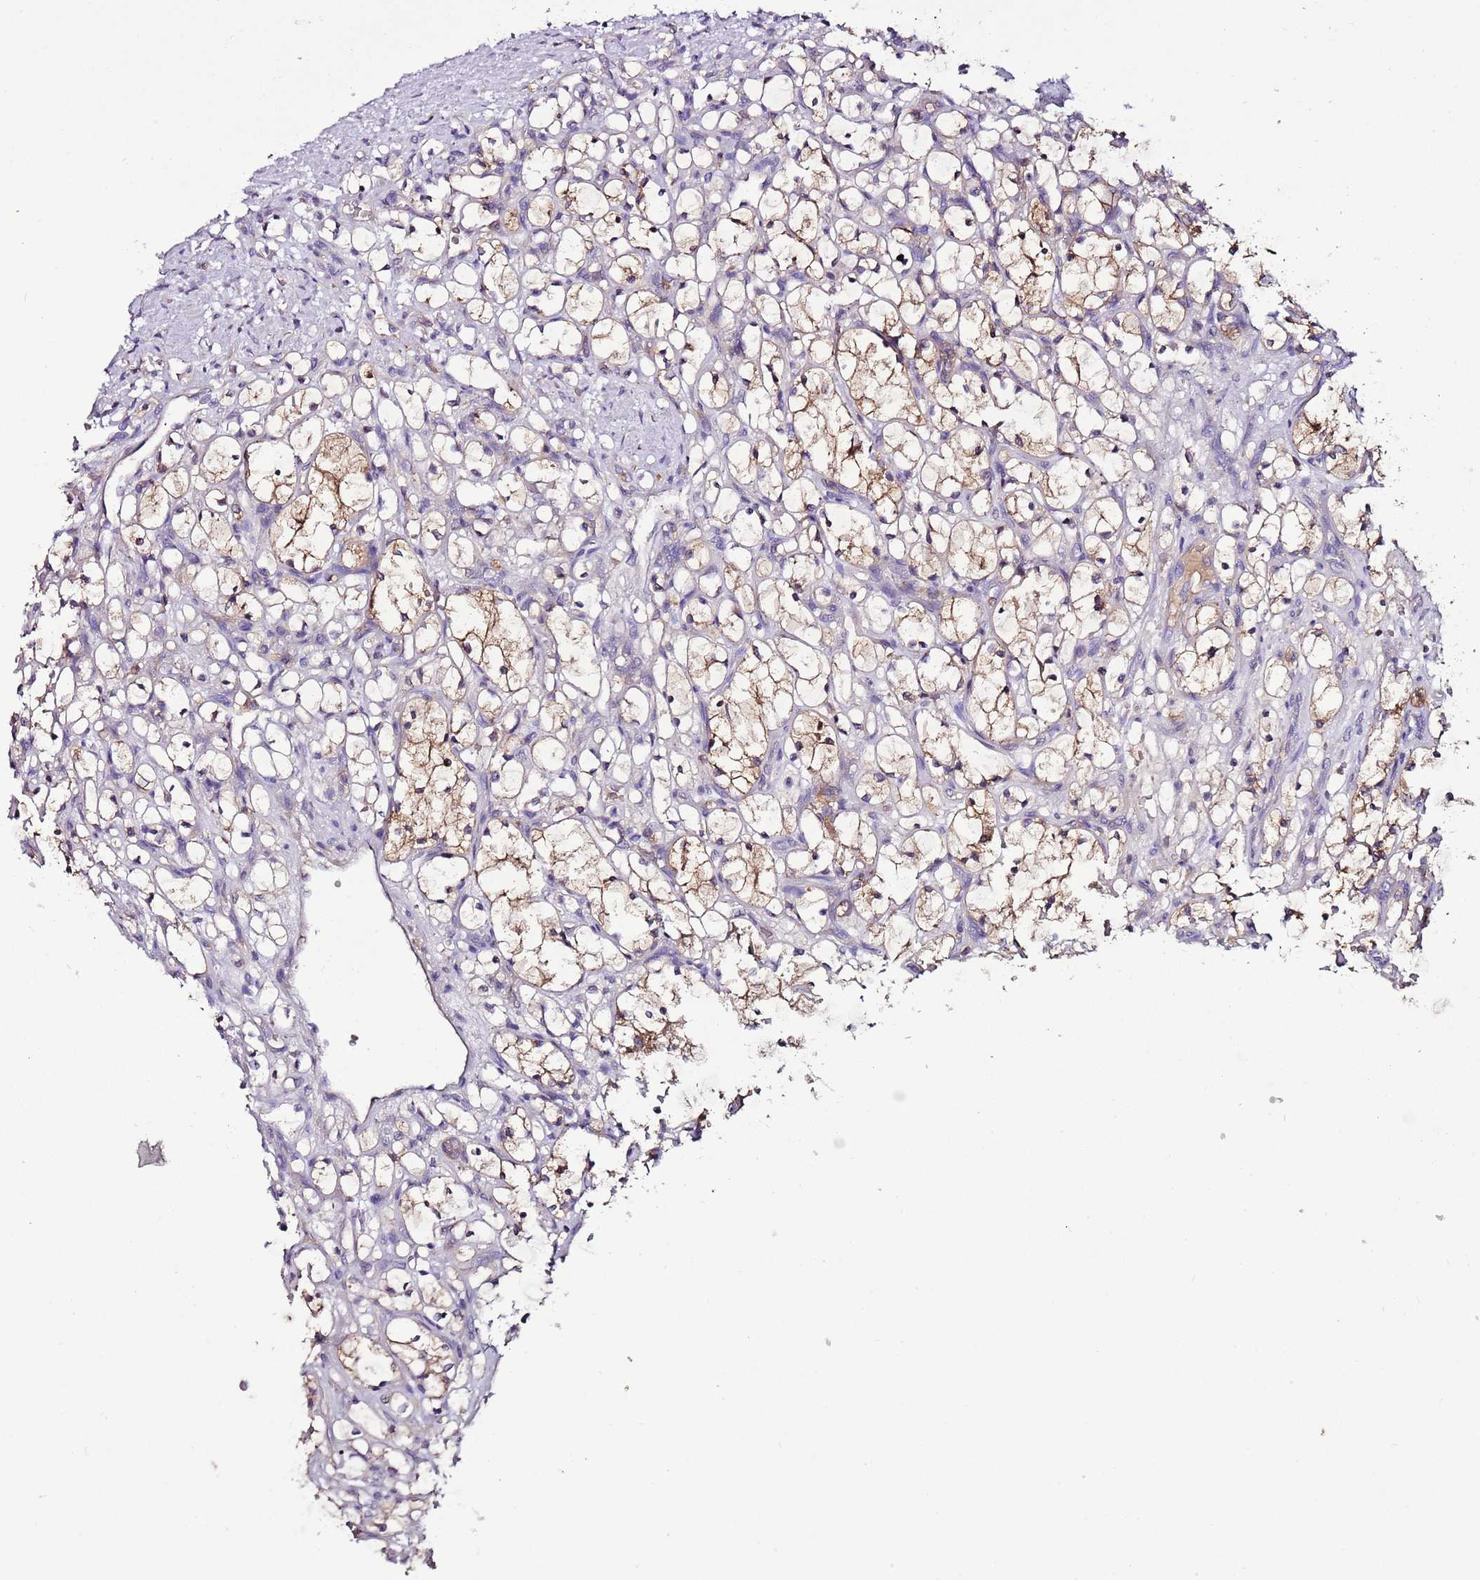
{"staining": {"intensity": "weak", "quantity": "<25%", "location": "cytoplasmic/membranous"}, "tissue": "renal cancer", "cell_type": "Tumor cells", "image_type": "cancer", "snomed": [{"axis": "morphology", "description": "Adenocarcinoma, NOS"}, {"axis": "topography", "description": "Kidney"}], "caption": "IHC photomicrograph of renal cancer (adenocarcinoma) stained for a protein (brown), which shows no expression in tumor cells.", "gene": "IGIP", "patient": {"sex": "female", "age": 69}}